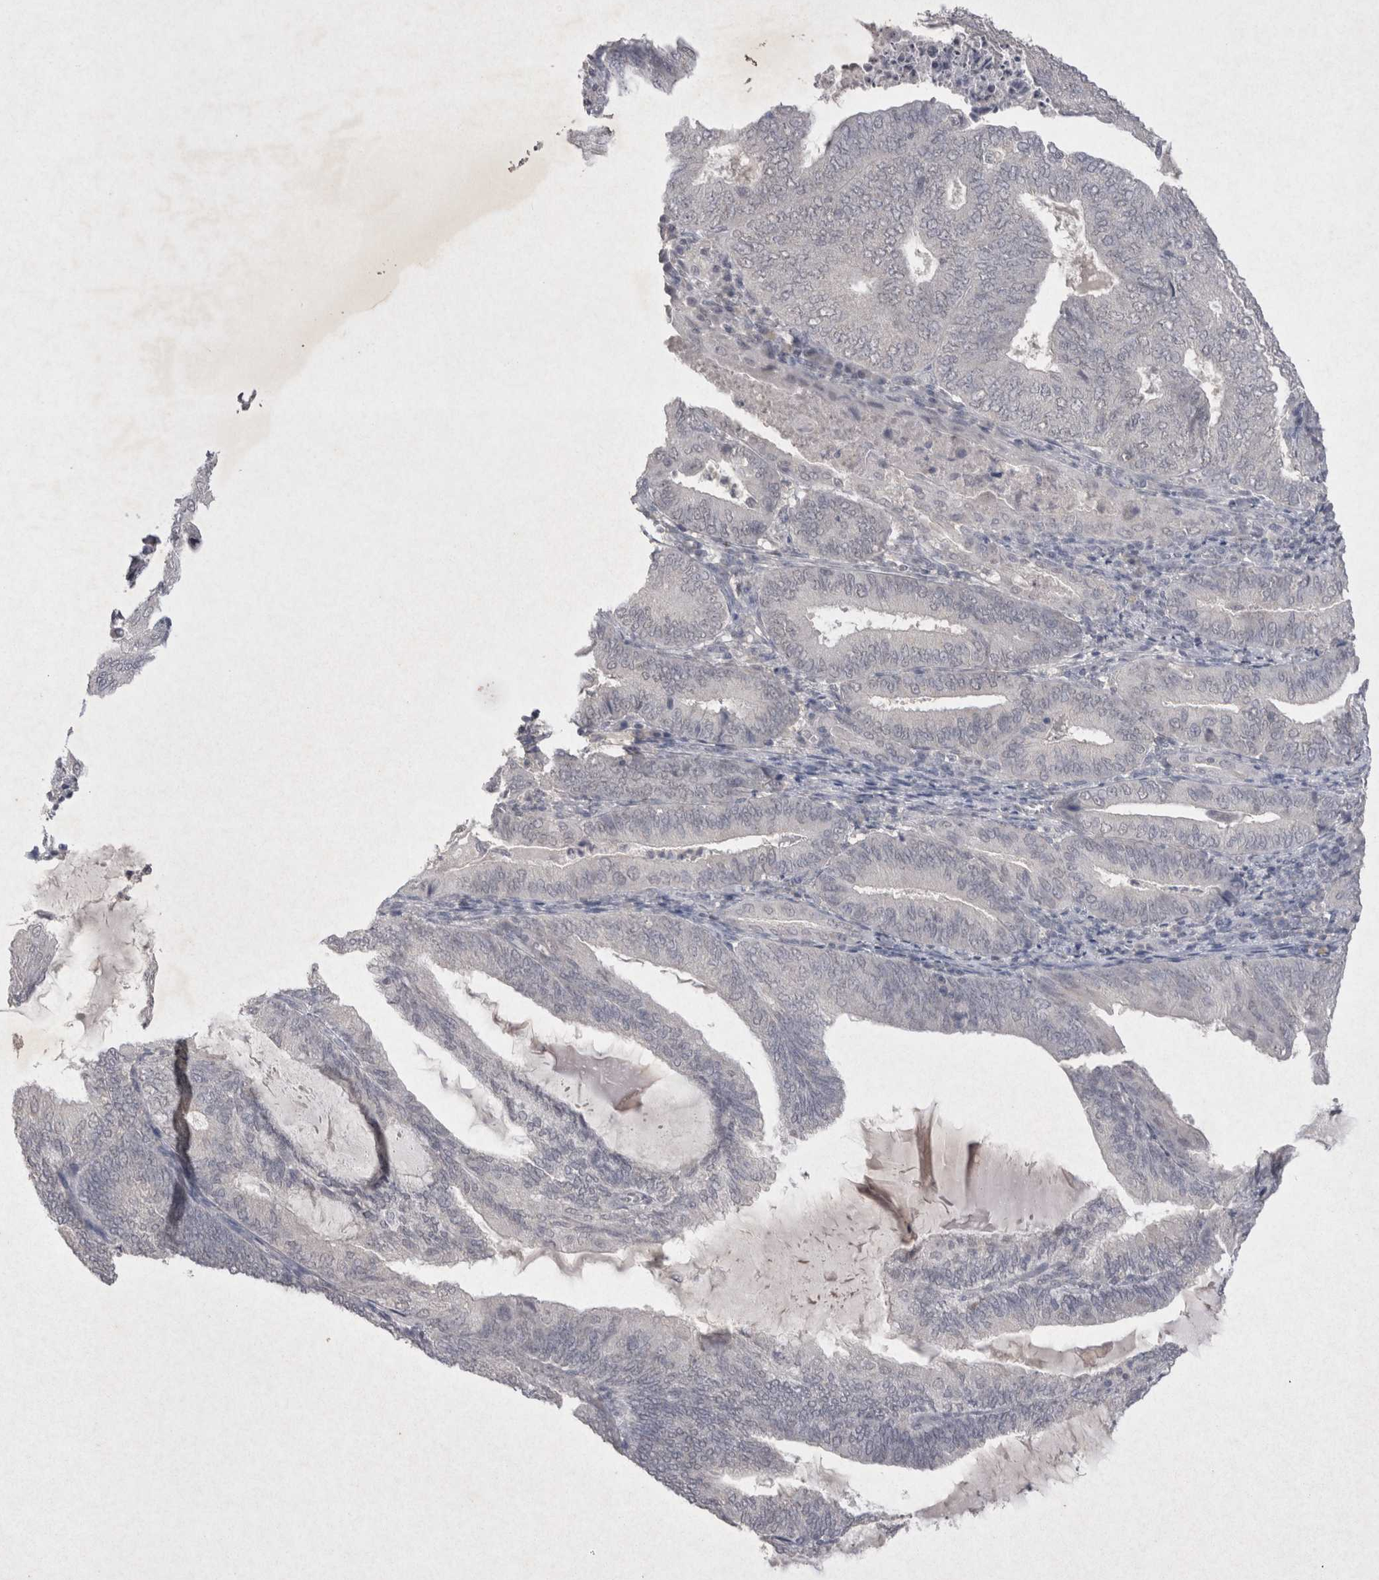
{"staining": {"intensity": "negative", "quantity": "none", "location": "none"}, "tissue": "endometrial cancer", "cell_type": "Tumor cells", "image_type": "cancer", "snomed": [{"axis": "morphology", "description": "Adenocarcinoma, NOS"}, {"axis": "topography", "description": "Endometrium"}], "caption": "Endometrial cancer was stained to show a protein in brown. There is no significant staining in tumor cells.", "gene": "LYVE1", "patient": {"sex": "female", "age": 81}}